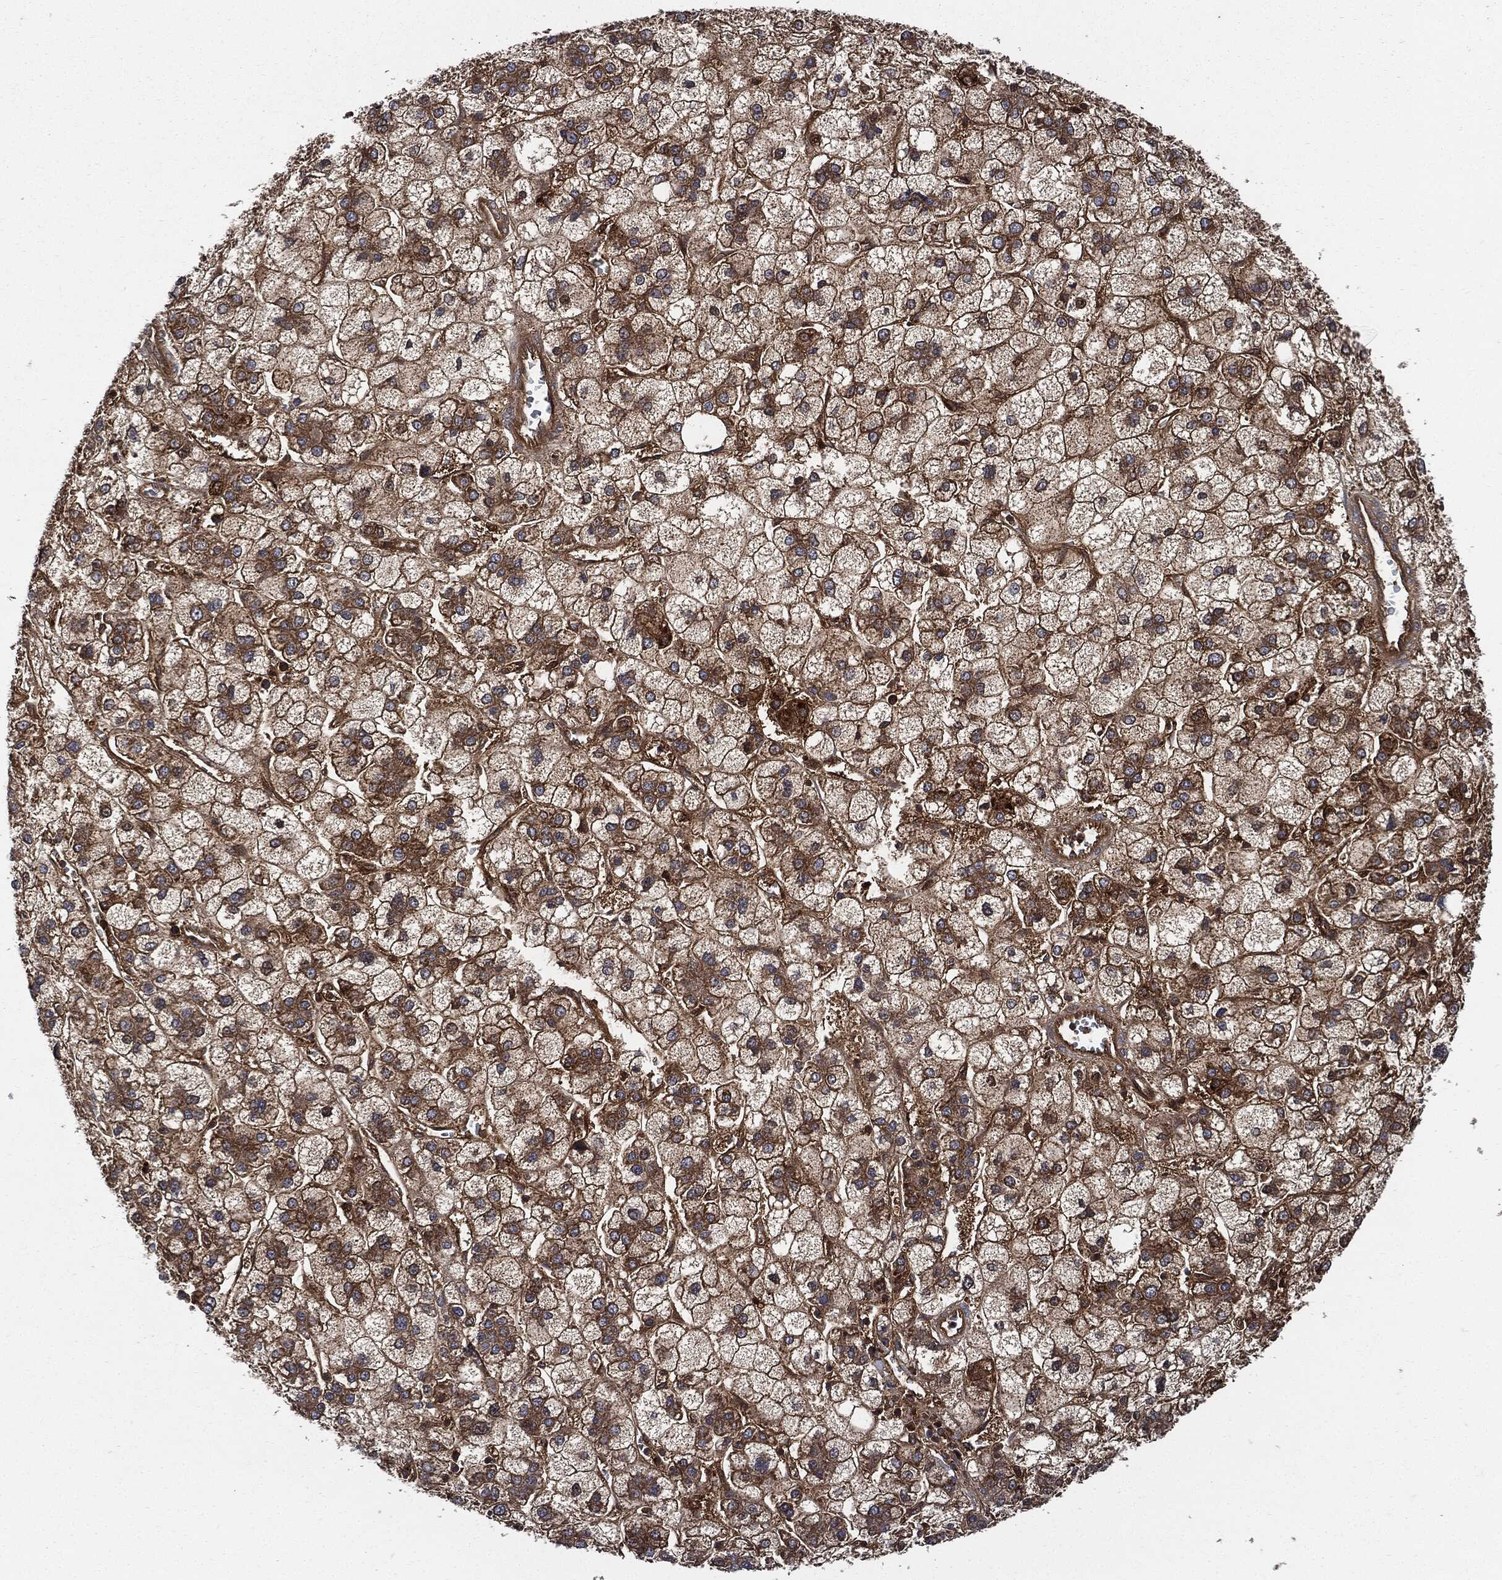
{"staining": {"intensity": "strong", "quantity": ">75%", "location": "cytoplasmic/membranous"}, "tissue": "liver cancer", "cell_type": "Tumor cells", "image_type": "cancer", "snomed": [{"axis": "morphology", "description": "Carcinoma, Hepatocellular, NOS"}, {"axis": "topography", "description": "Liver"}], "caption": "This is a micrograph of IHC staining of liver cancer, which shows strong positivity in the cytoplasmic/membranous of tumor cells.", "gene": "XPNPEP1", "patient": {"sex": "male", "age": 73}}